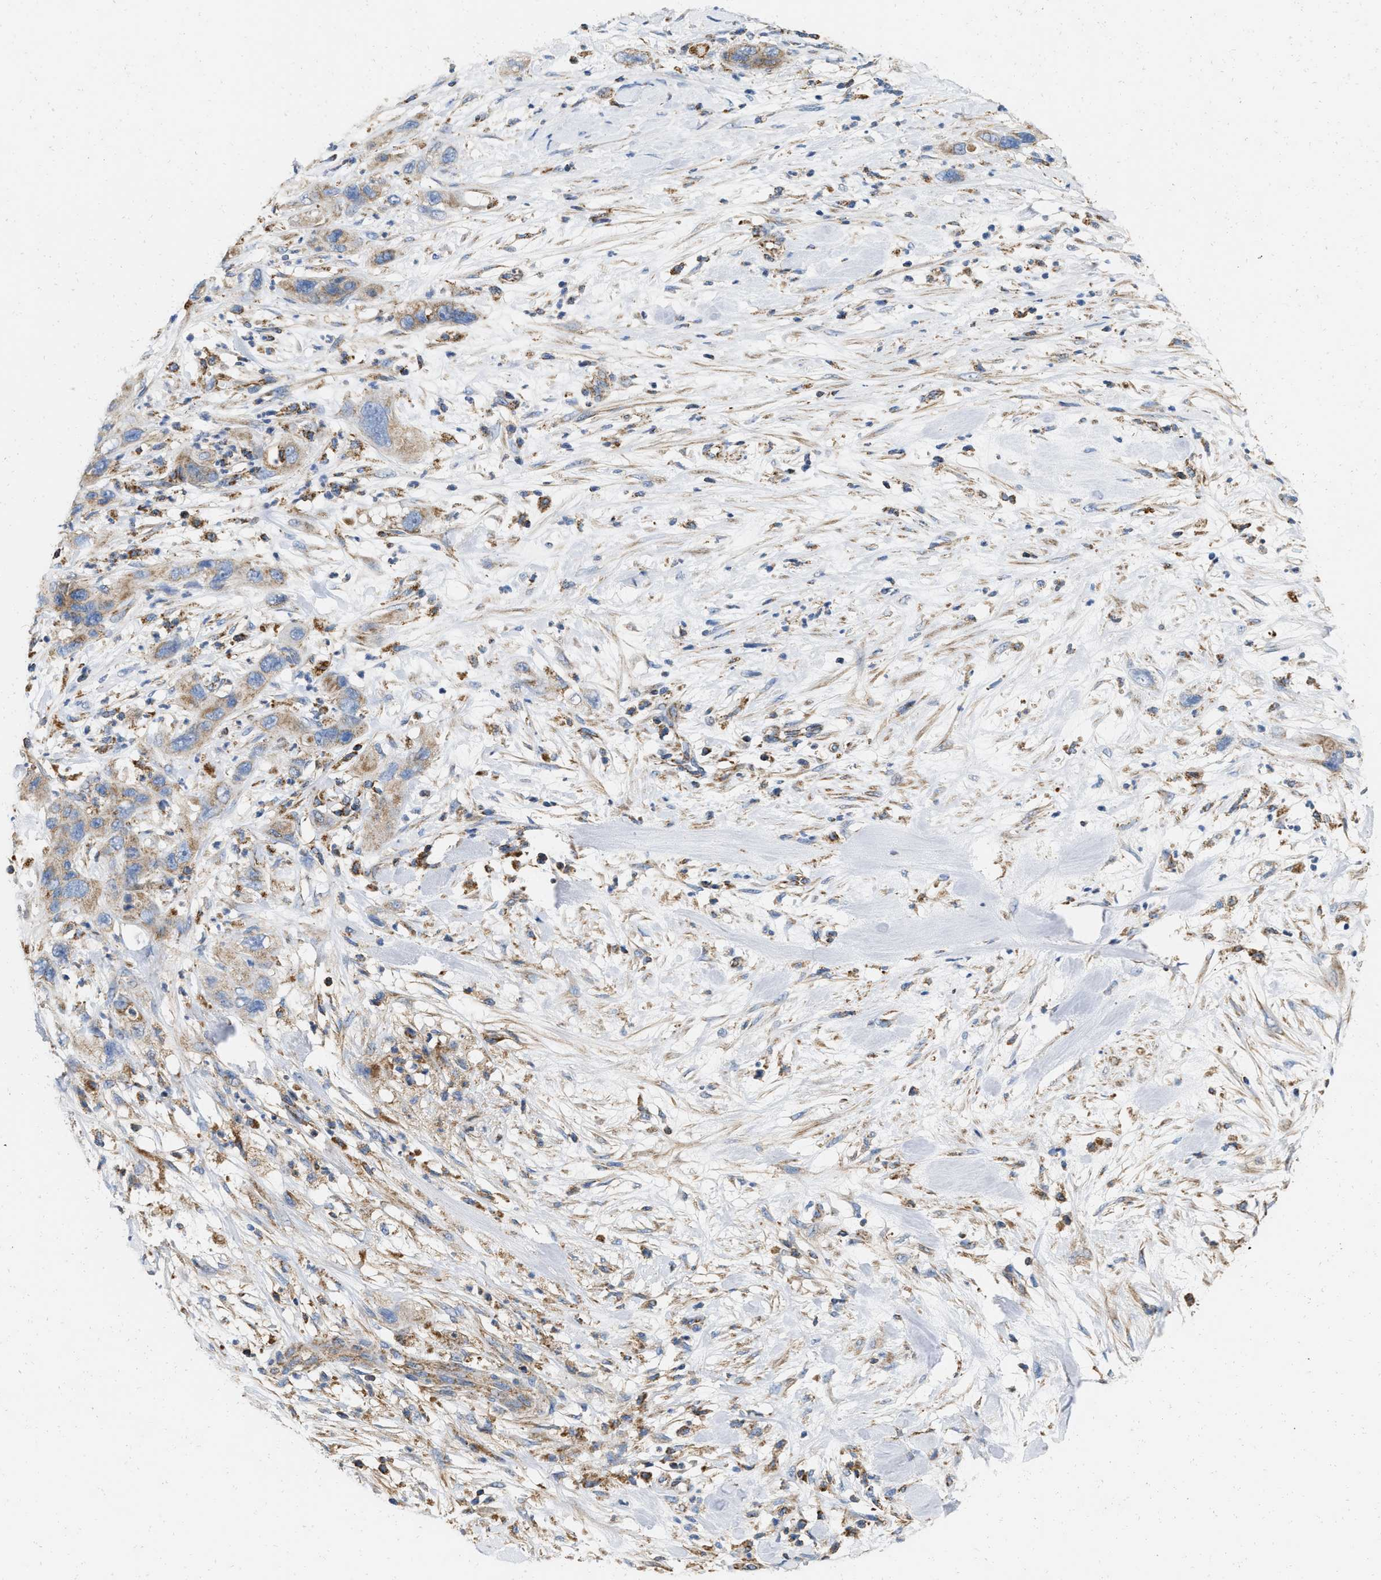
{"staining": {"intensity": "moderate", "quantity": ">75%", "location": "cytoplasmic/membranous"}, "tissue": "pancreatic cancer", "cell_type": "Tumor cells", "image_type": "cancer", "snomed": [{"axis": "morphology", "description": "Adenocarcinoma, NOS"}, {"axis": "topography", "description": "Pancreas"}], "caption": "Protein expression analysis of pancreatic cancer displays moderate cytoplasmic/membranous staining in approximately >75% of tumor cells.", "gene": "GRB10", "patient": {"sex": "female", "age": 71}}